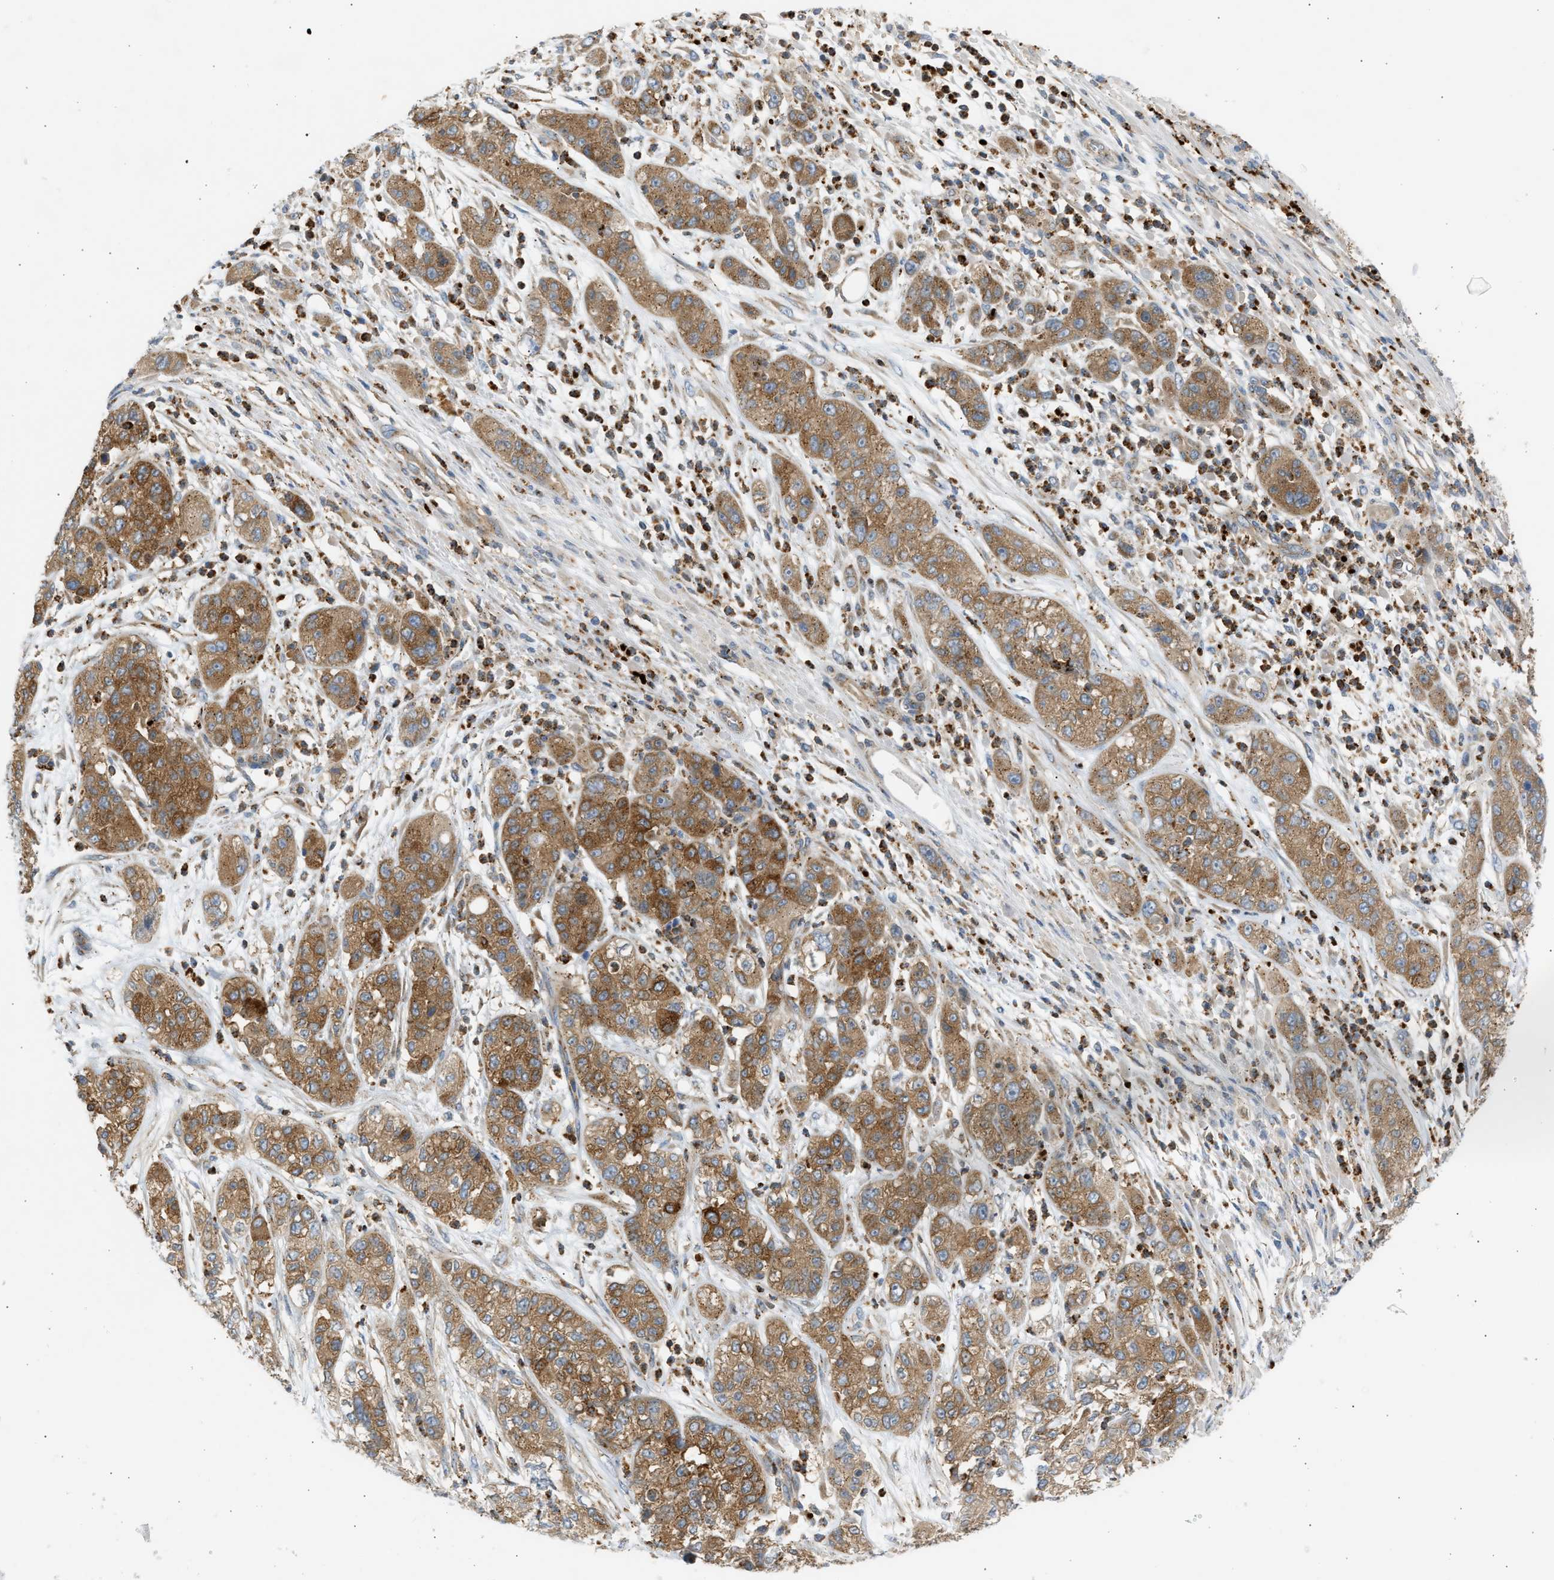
{"staining": {"intensity": "moderate", "quantity": ">75%", "location": "cytoplasmic/membranous"}, "tissue": "pancreatic cancer", "cell_type": "Tumor cells", "image_type": "cancer", "snomed": [{"axis": "morphology", "description": "Adenocarcinoma, NOS"}, {"axis": "topography", "description": "Pancreas"}], "caption": "DAB immunohistochemical staining of adenocarcinoma (pancreatic) displays moderate cytoplasmic/membranous protein positivity in about >75% of tumor cells. The protein is stained brown, and the nuclei are stained in blue (DAB (3,3'-diaminobenzidine) IHC with brightfield microscopy, high magnification).", "gene": "TRIM50", "patient": {"sex": "female", "age": 78}}